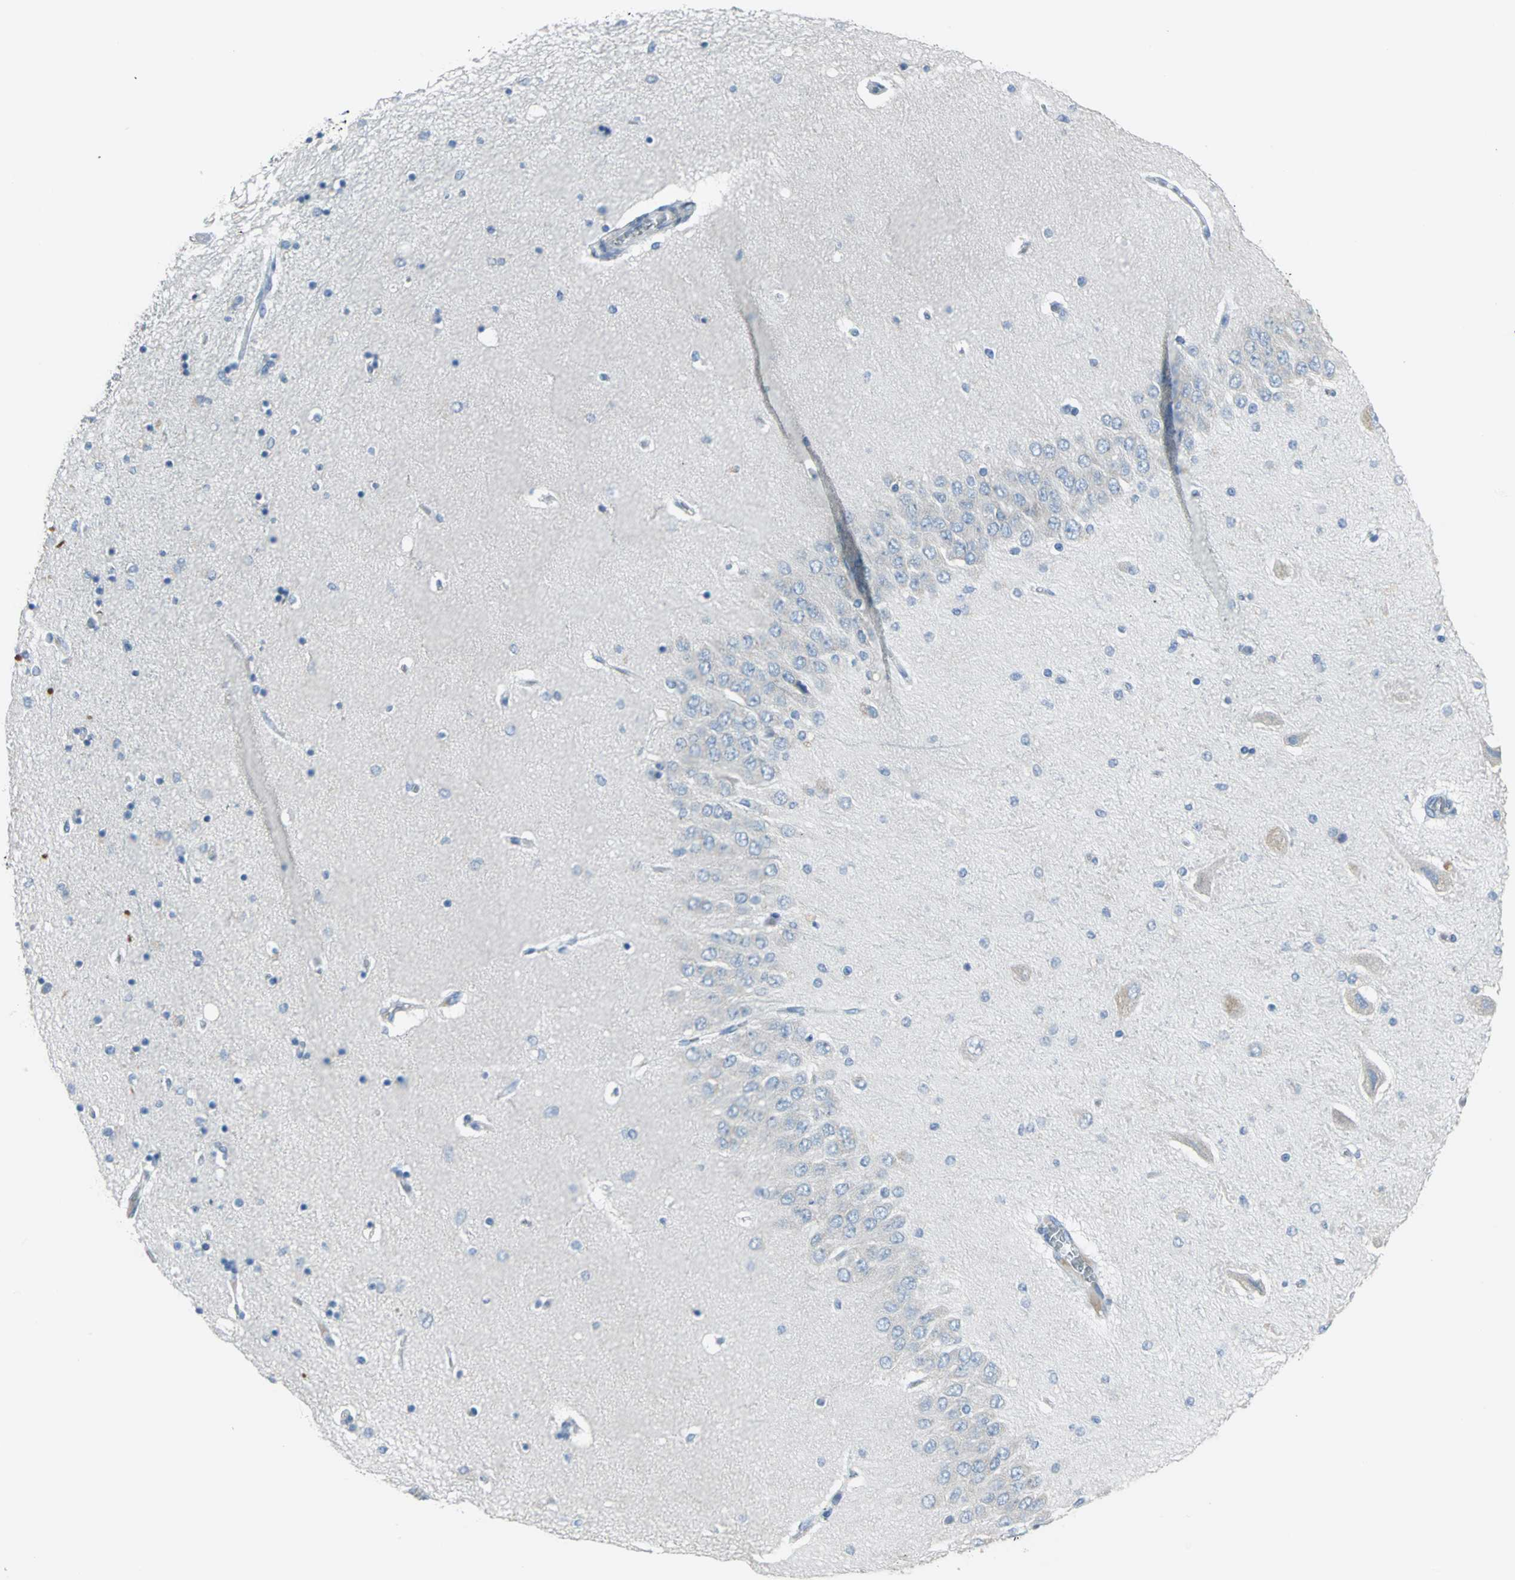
{"staining": {"intensity": "negative", "quantity": "none", "location": "none"}, "tissue": "hippocampus", "cell_type": "Glial cells", "image_type": "normal", "snomed": [{"axis": "morphology", "description": "Normal tissue, NOS"}, {"axis": "topography", "description": "Hippocampus"}], "caption": "Immunohistochemistry (IHC) of benign hippocampus displays no positivity in glial cells.", "gene": "MCM3", "patient": {"sex": "female", "age": 54}}